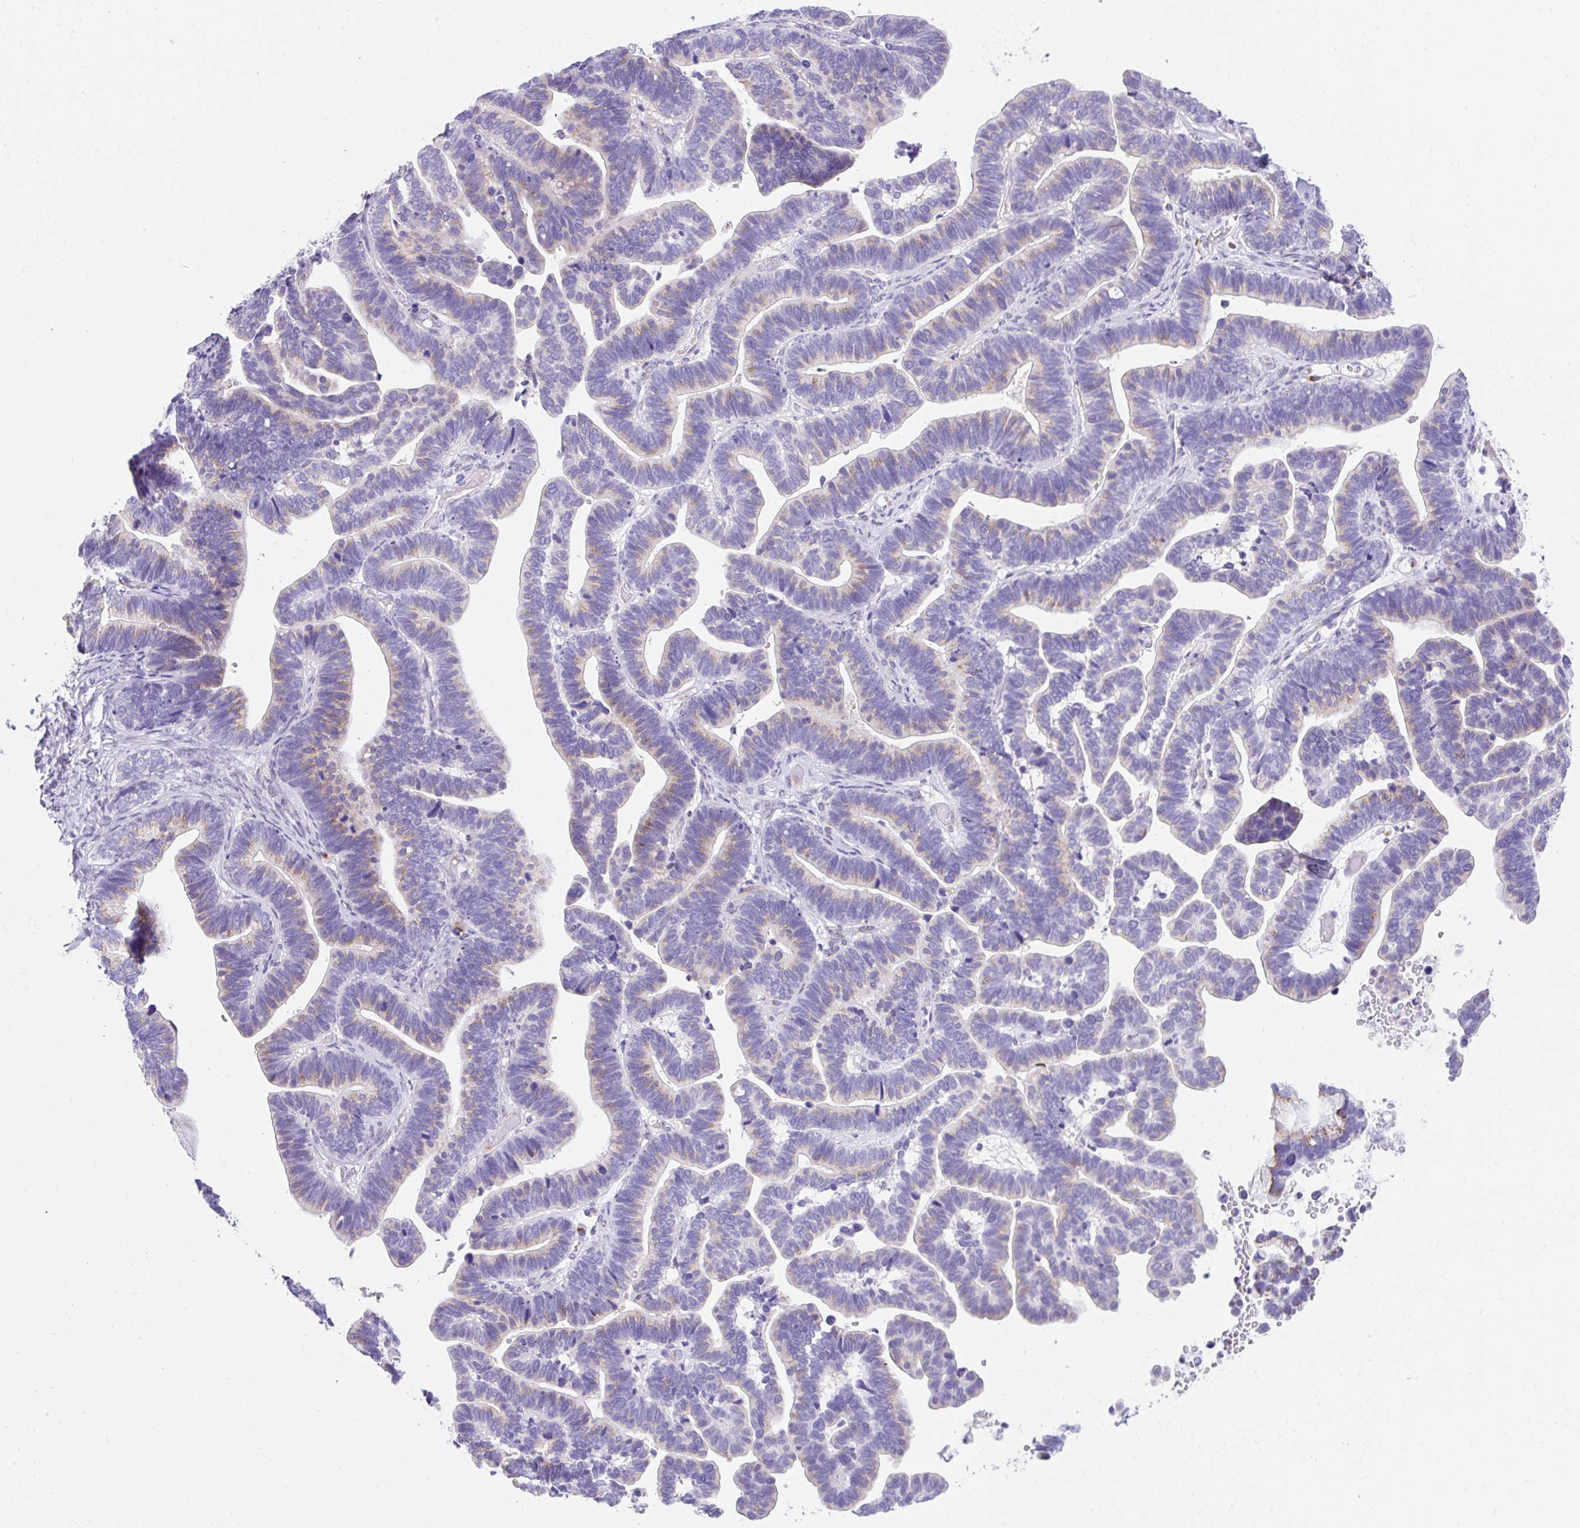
{"staining": {"intensity": "weak", "quantity": ">75%", "location": "cytoplasmic/membranous"}, "tissue": "ovarian cancer", "cell_type": "Tumor cells", "image_type": "cancer", "snomed": [{"axis": "morphology", "description": "Cystadenocarcinoma, serous, NOS"}, {"axis": "topography", "description": "Ovary"}], "caption": "Immunohistochemical staining of human ovarian cancer displays weak cytoplasmic/membranous protein staining in about >75% of tumor cells.", "gene": "GOLGA8A", "patient": {"sex": "female", "age": 56}}